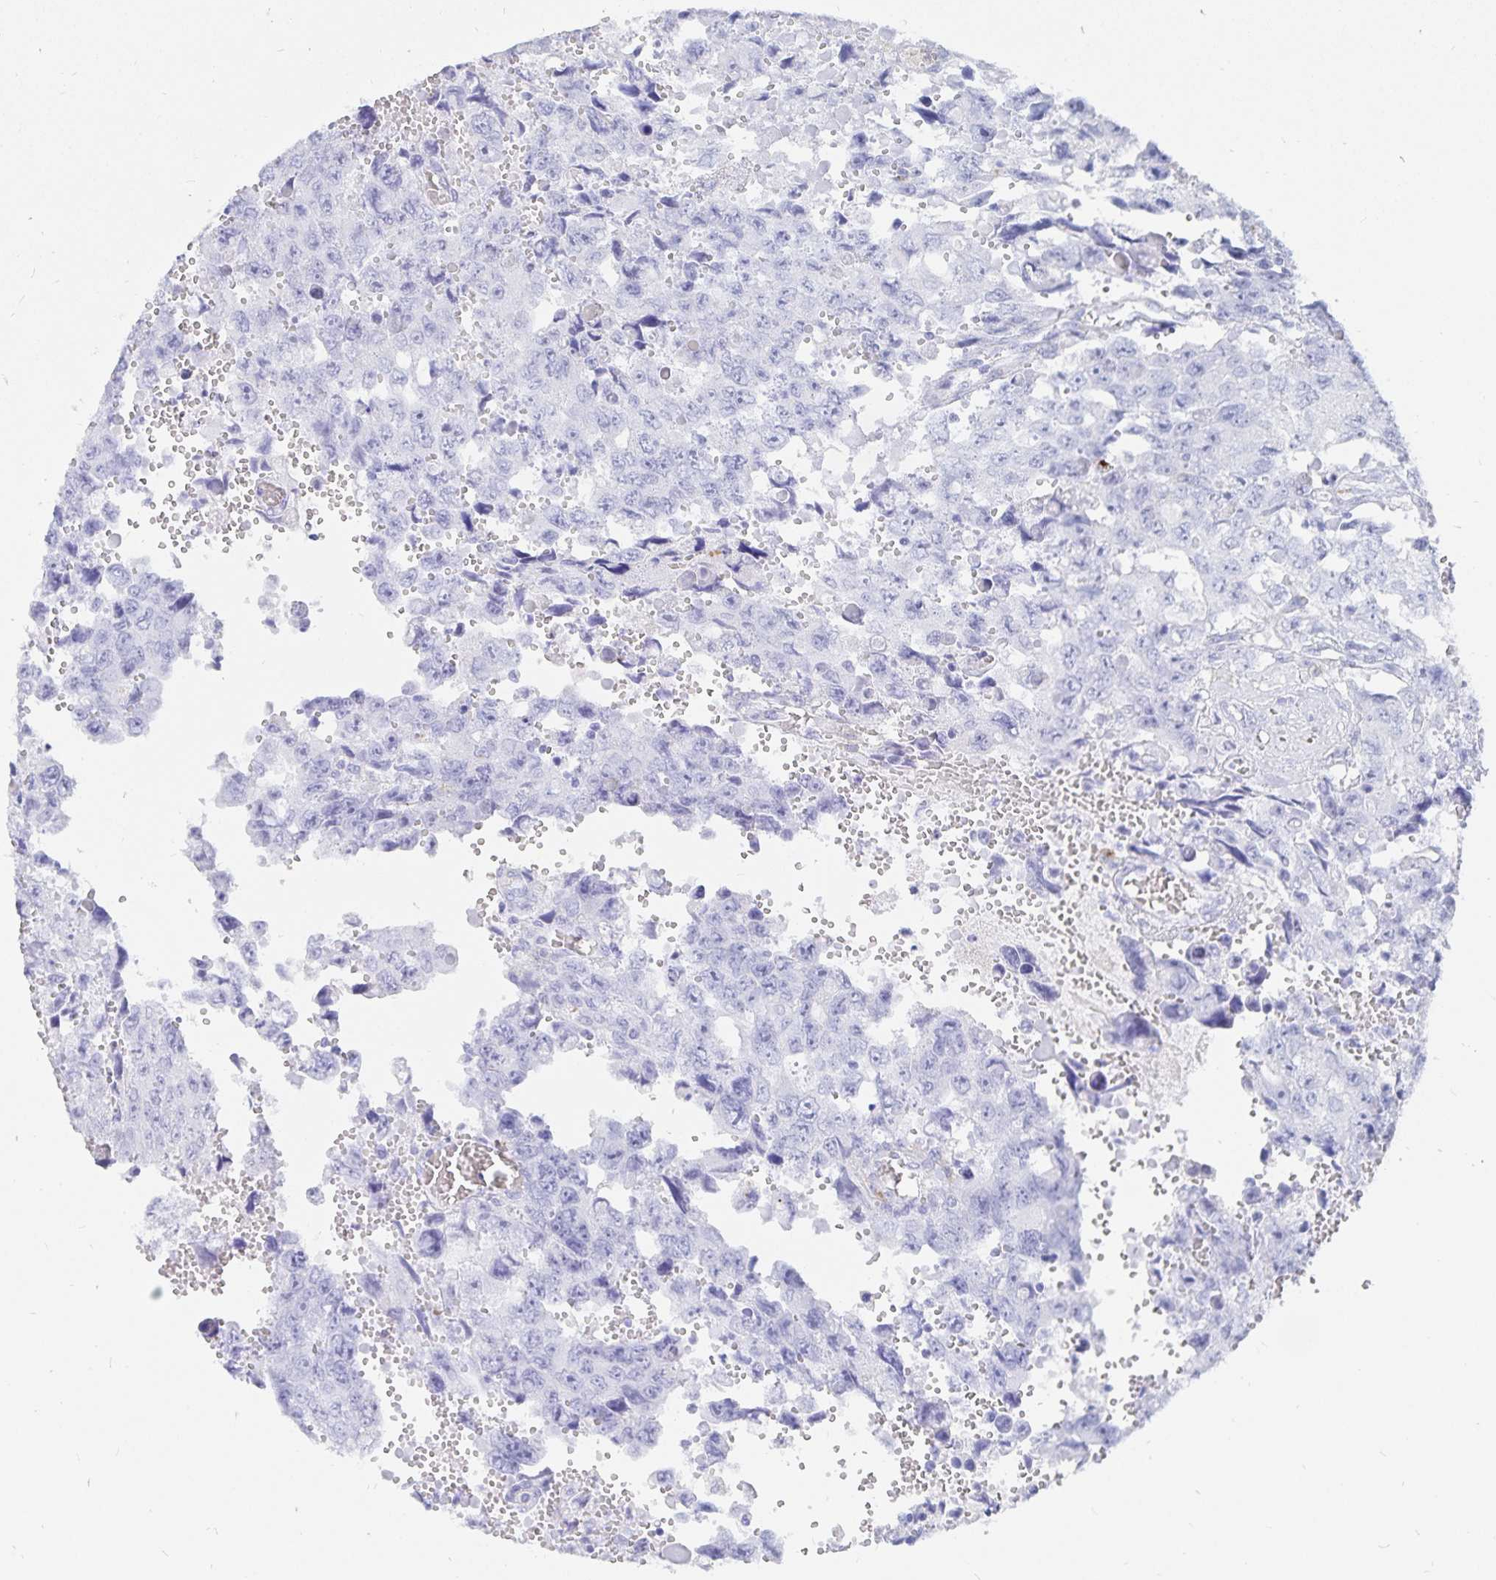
{"staining": {"intensity": "negative", "quantity": "none", "location": "none"}, "tissue": "testis cancer", "cell_type": "Tumor cells", "image_type": "cancer", "snomed": [{"axis": "morphology", "description": "Seminoma, NOS"}, {"axis": "topography", "description": "Testis"}], "caption": "Immunohistochemistry (IHC) of human seminoma (testis) displays no positivity in tumor cells.", "gene": "INSL5", "patient": {"sex": "male", "age": 26}}